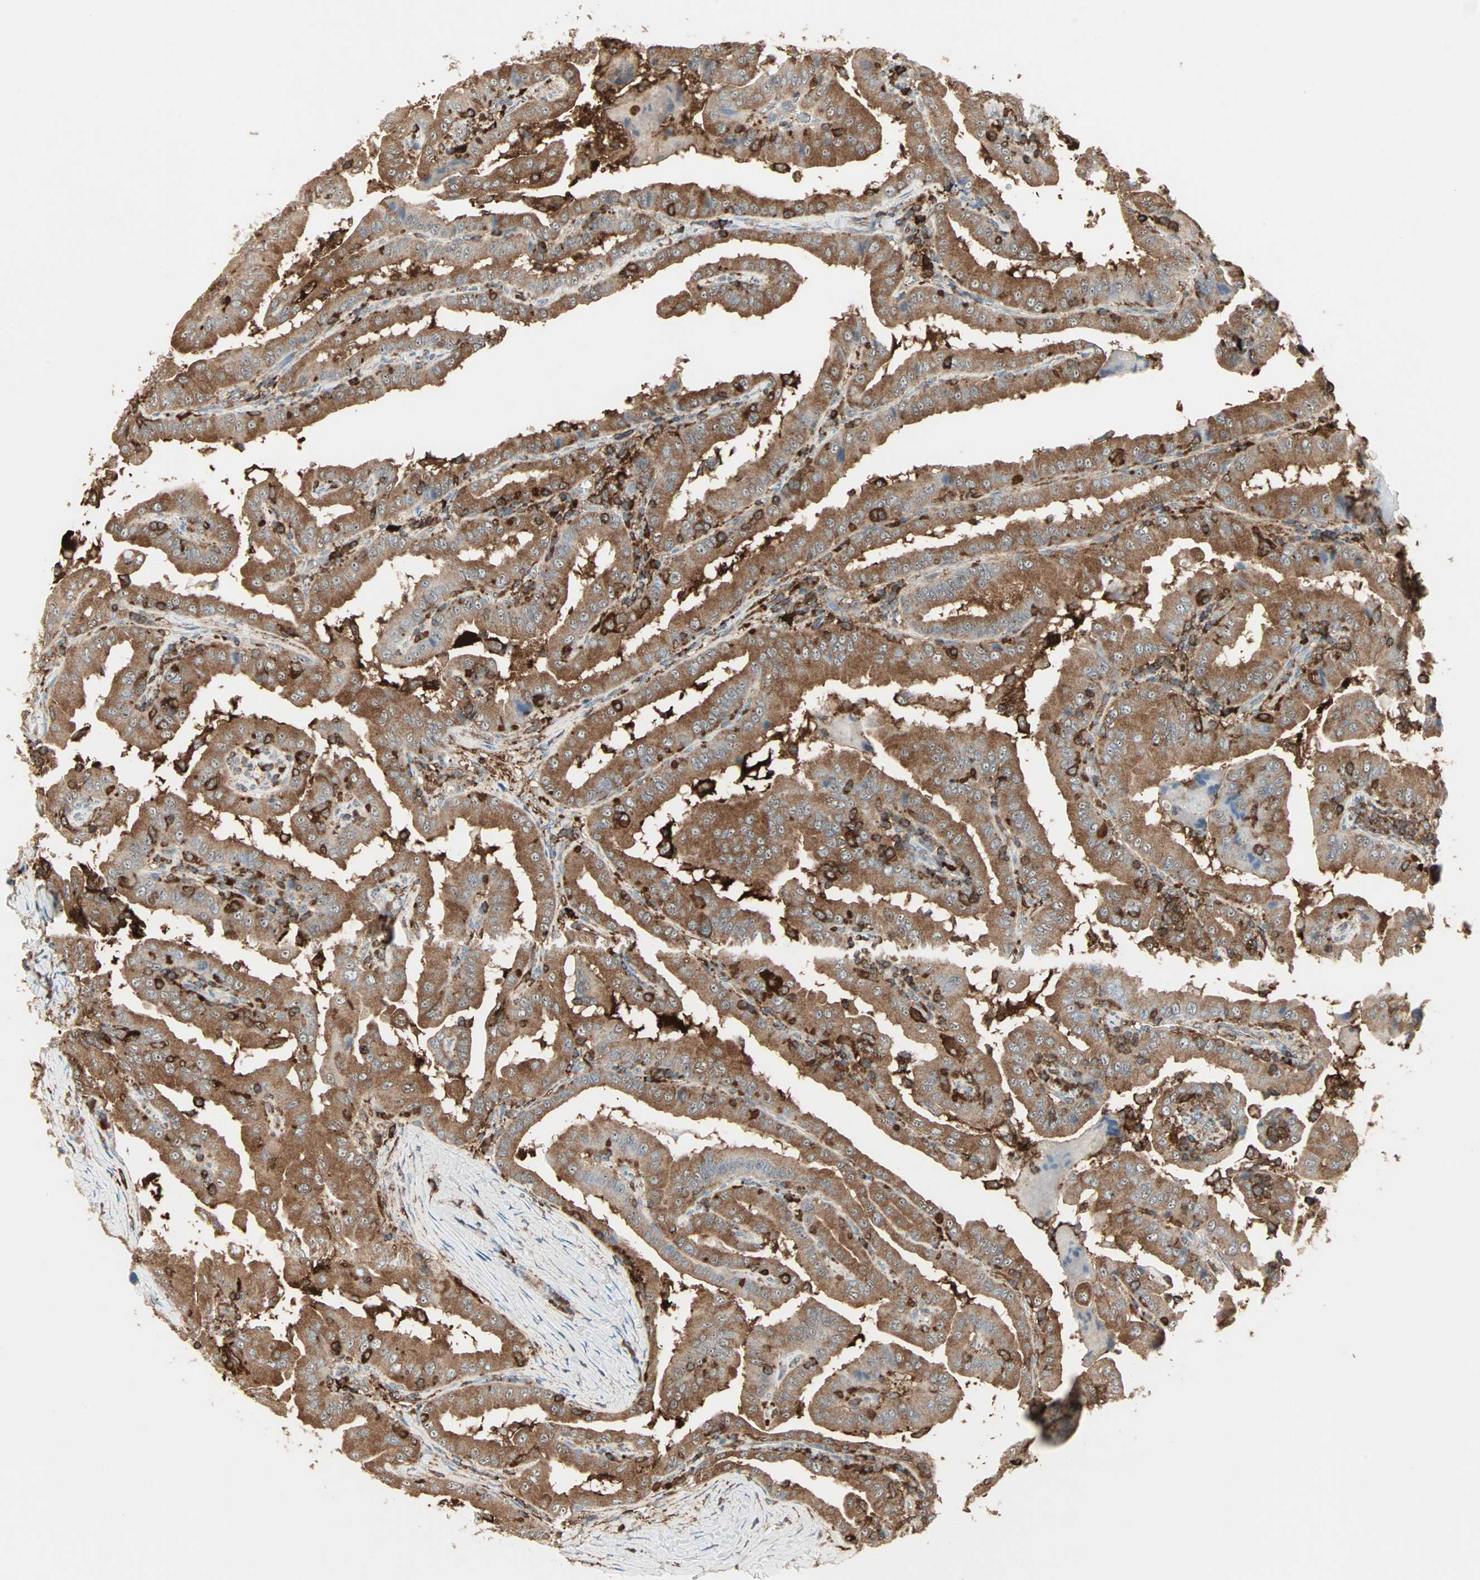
{"staining": {"intensity": "strong", "quantity": ">75%", "location": "cytoplasmic/membranous"}, "tissue": "thyroid cancer", "cell_type": "Tumor cells", "image_type": "cancer", "snomed": [{"axis": "morphology", "description": "Papillary adenocarcinoma, NOS"}, {"axis": "topography", "description": "Thyroid gland"}], "caption": "Immunohistochemistry (IHC) micrograph of thyroid papillary adenocarcinoma stained for a protein (brown), which shows high levels of strong cytoplasmic/membranous staining in about >75% of tumor cells.", "gene": "MMP3", "patient": {"sex": "male", "age": 33}}